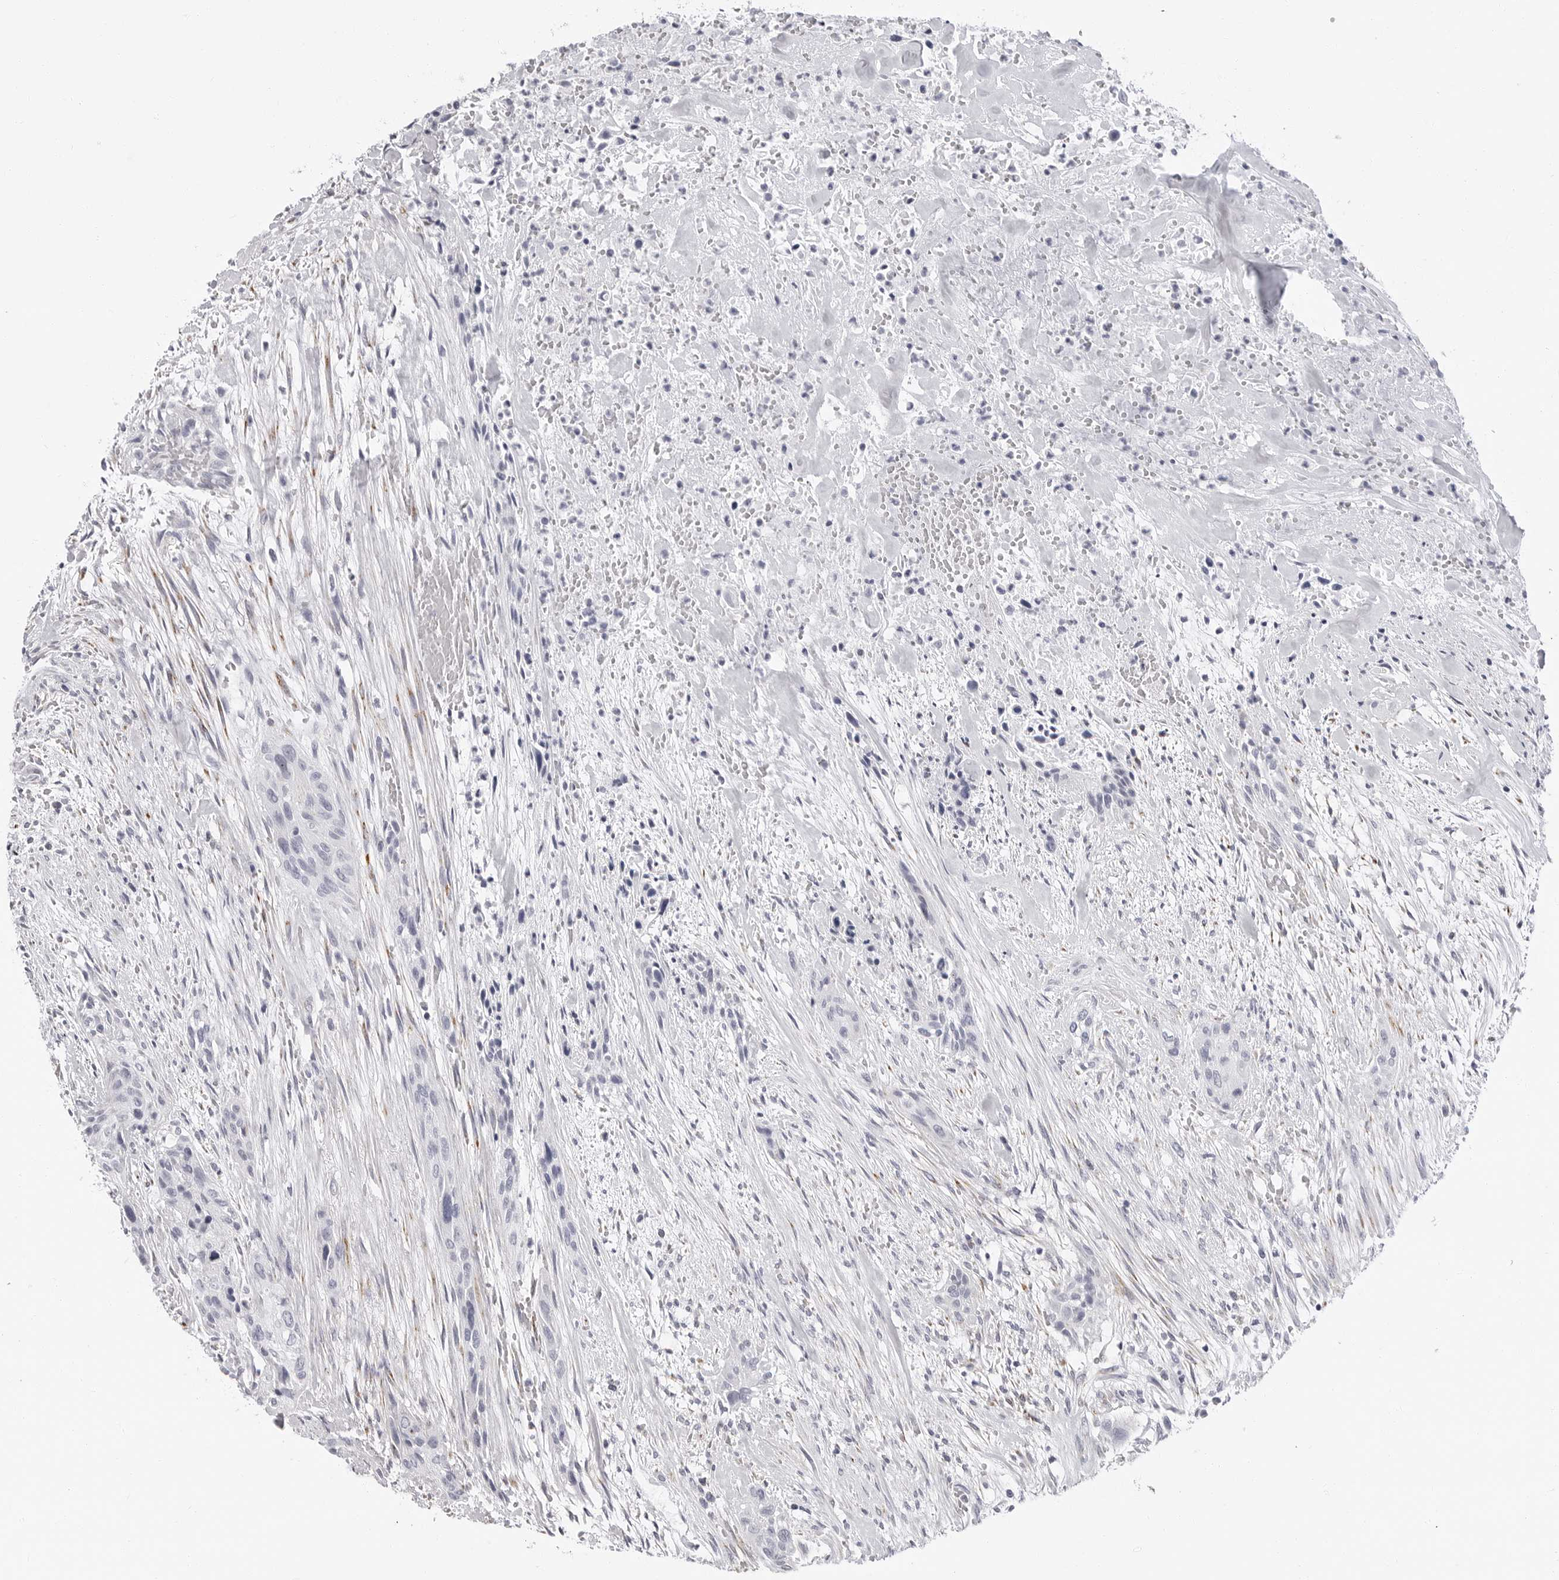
{"staining": {"intensity": "negative", "quantity": "none", "location": "none"}, "tissue": "urothelial cancer", "cell_type": "Tumor cells", "image_type": "cancer", "snomed": [{"axis": "morphology", "description": "Urothelial carcinoma, High grade"}, {"axis": "topography", "description": "Urinary bladder"}], "caption": "A histopathology image of high-grade urothelial carcinoma stained for a protein reveals no brown staining in tumor cells.", "gene": "ERICH3", "patient": {"sex": "male", "age": 35}}